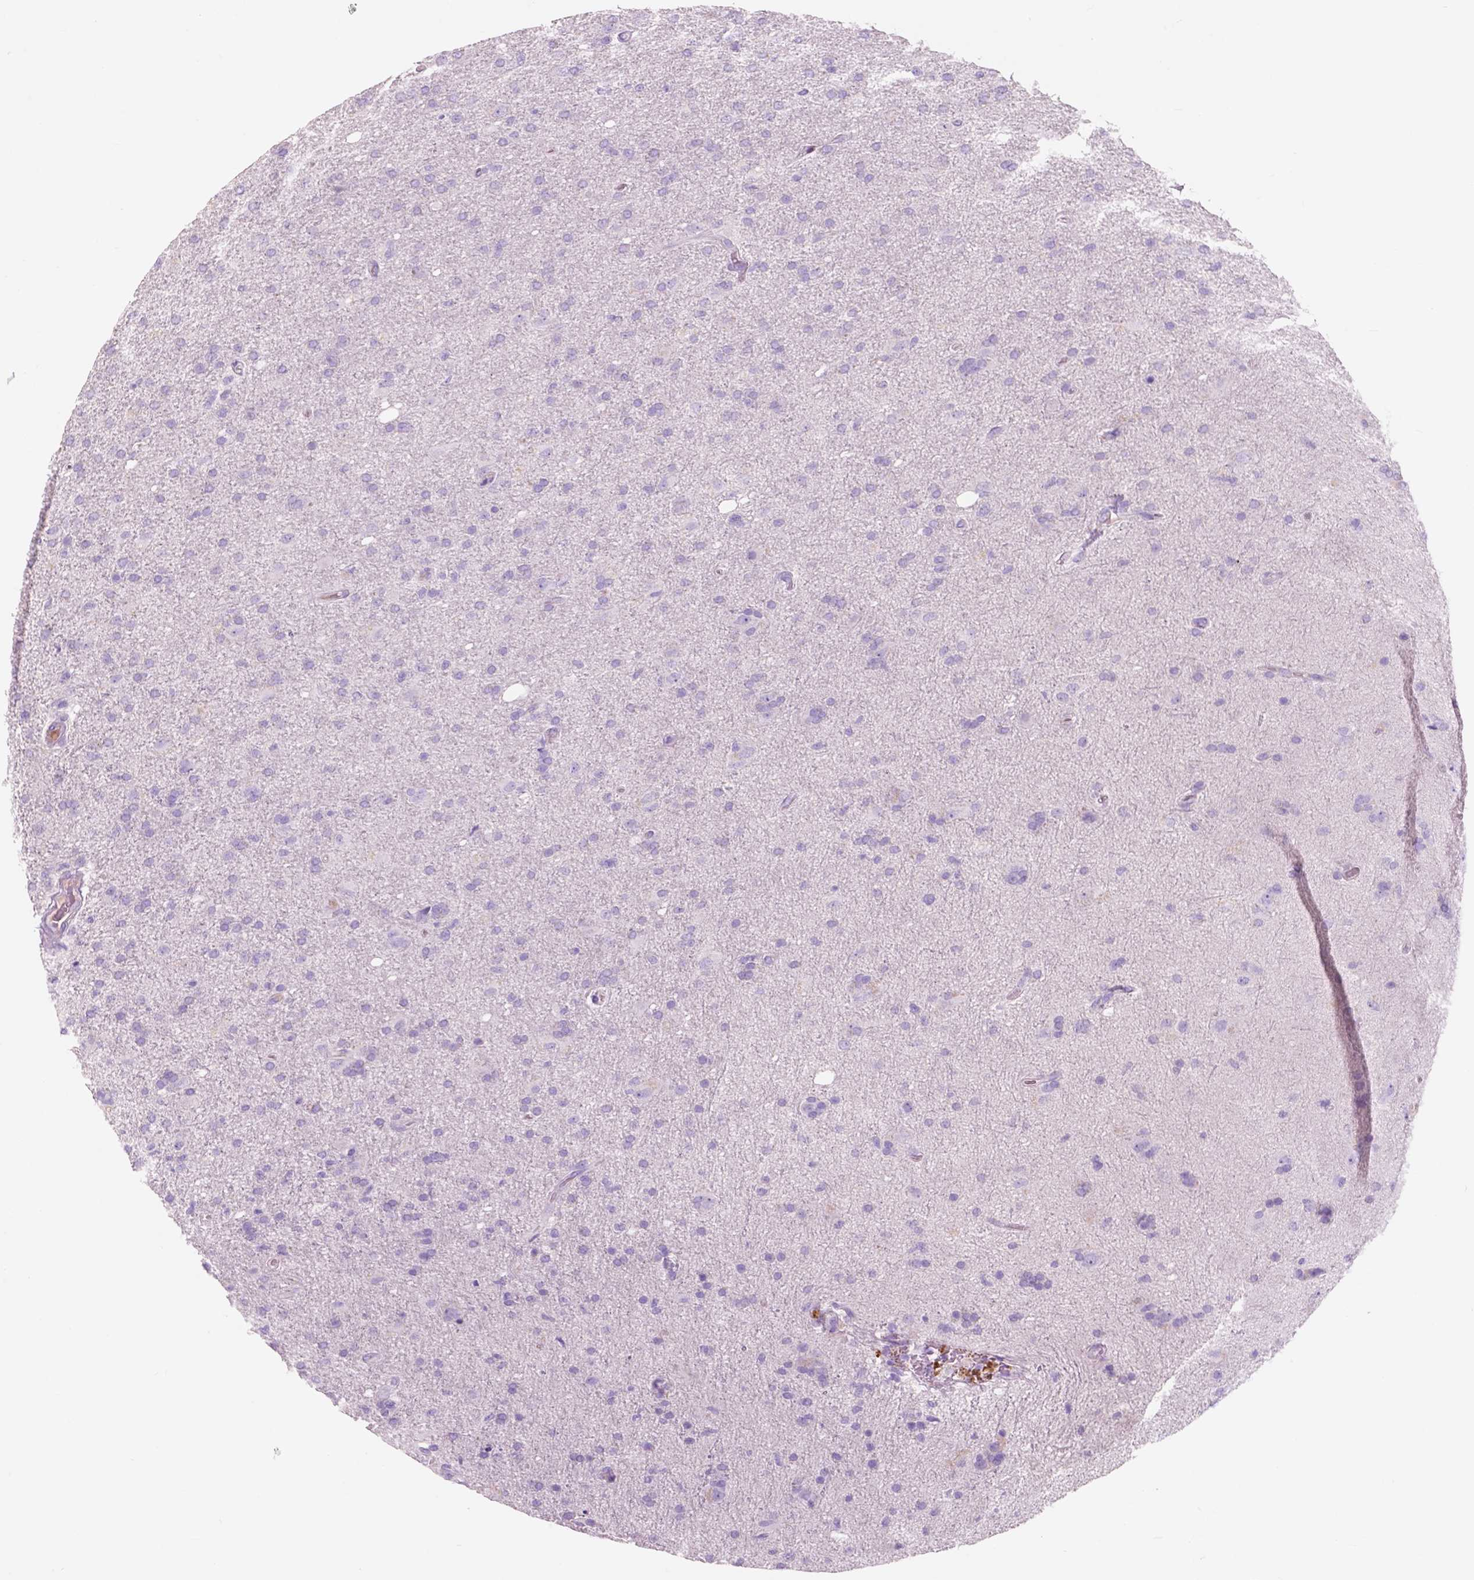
{"staining": {"intensity": "negative", "quantity": "none", "location": "none"}, "tissue": "glioma", "cell_type": "Tumor cells", "image_type": "cancer", "snomed": [{"axis": "morphology", "description": "Glioma, malignant, High grade"}, {"axis": "topography", "description": "Cerebral cortex"}], "caption": "Tumor cells show no significant protein positivity in glioma.", "gene": "CUZD1", "patient": {"sex": "male", "age": 70}}